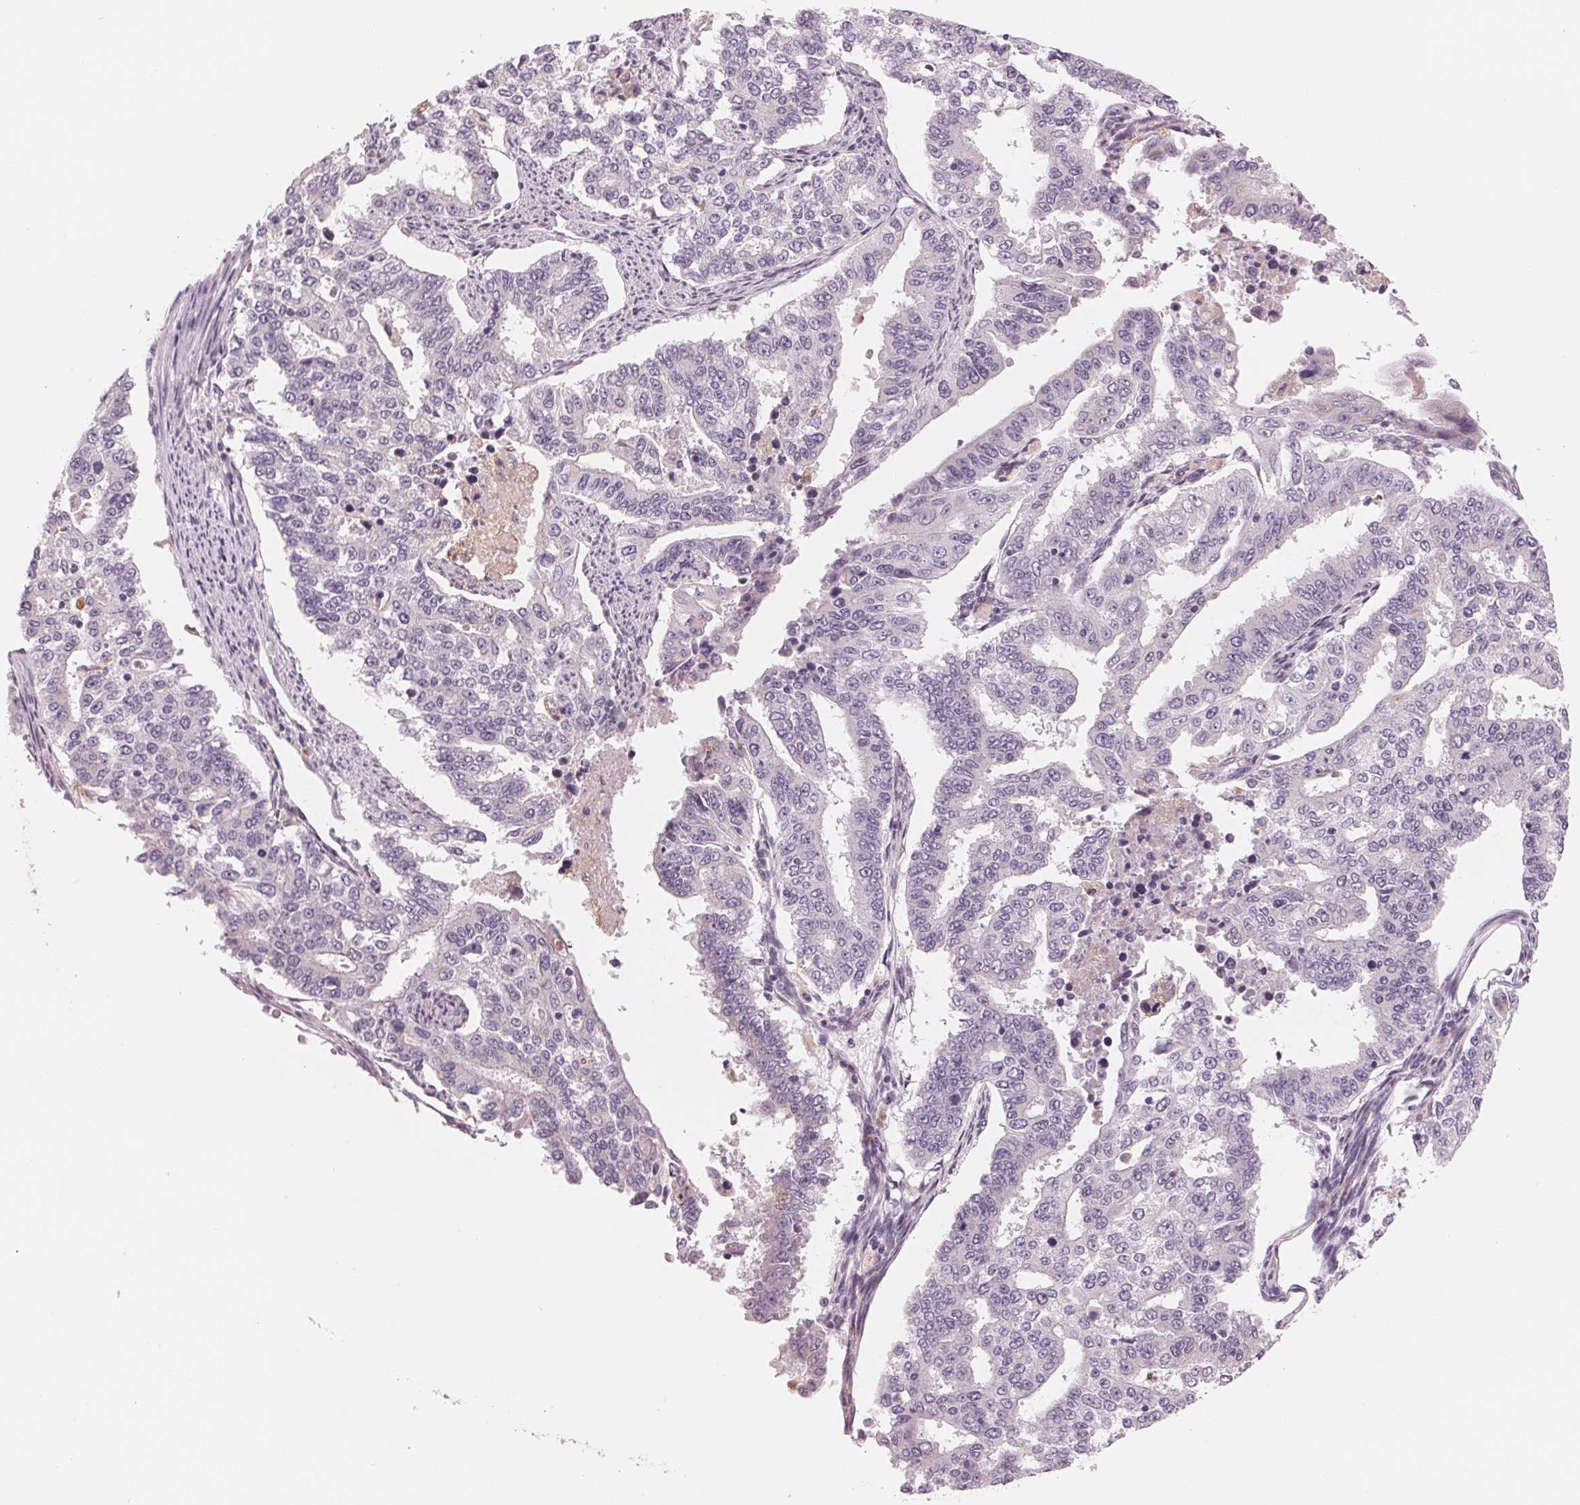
{"staining": {"intensity": "negative", "quantity": "none", "location": "none"}, "tissue": "endometrial cancer", "cell_type": "Tumor cells", "image_type": "cancer", "snomed": [{"axis": "morphology", "description": "Adenocarcinoma, NOS"}, {"axis": "topography", "description": "Uterus"}], "caption": "Tumor cells are negative for protein expression in human endometrial cancer (adenocarcinoma). (DAB immunohistochemistry (IHC), high magnification).", "gene": "IL9R", "patient": {"sex": "female", "age": 59}}